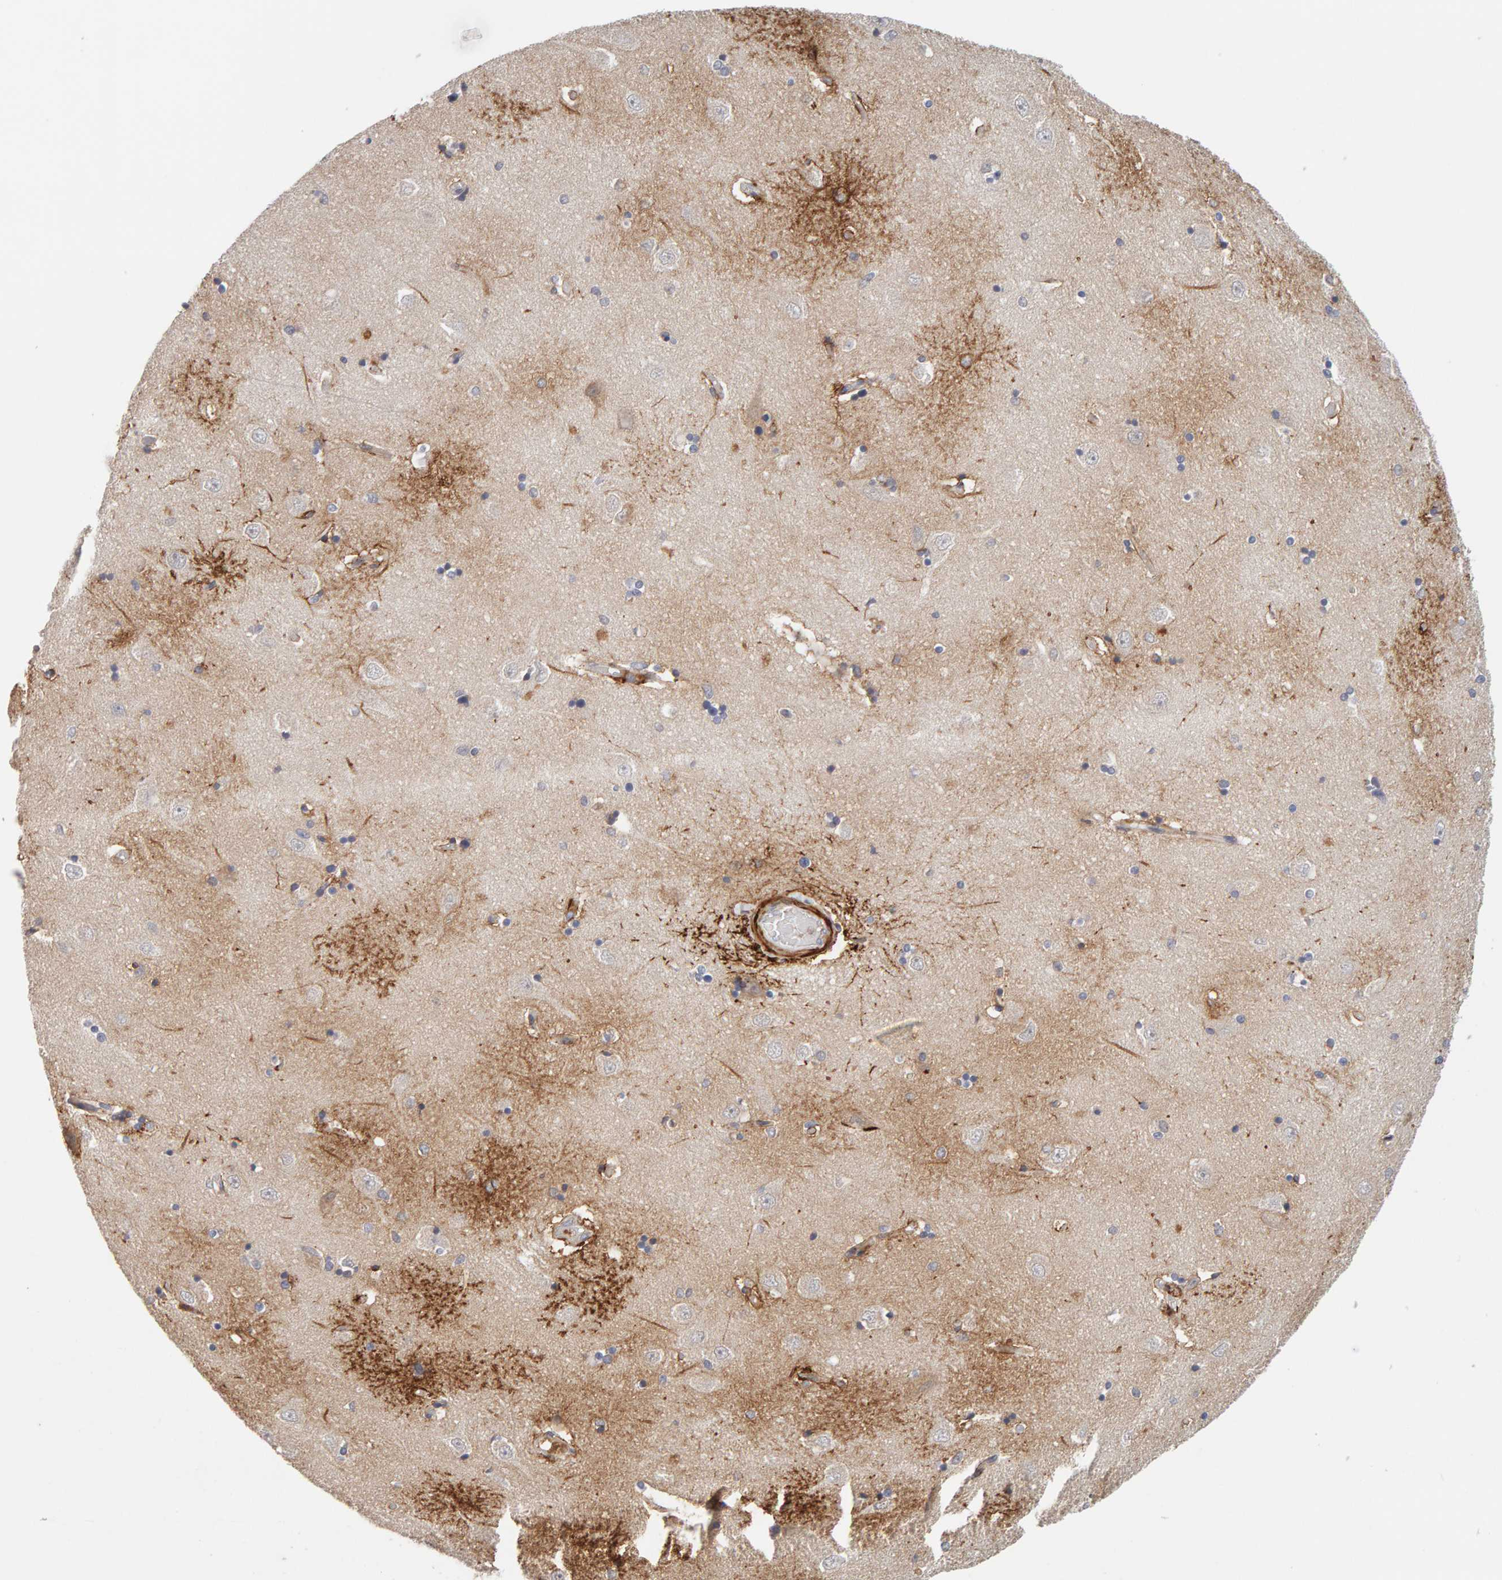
{"staining": {"intensity": "moderate", "quantity": "<25%", "location": "cytoplasmic/membranous"}, "tissue": "hippocampus", "cell_type": "Glial cells", "image_type": "normal", "snomed": [{"axis": "morphology", "description": "Normal tissue, NOS"}, {"axis": "topography", "description": "Hippocampus"}], "caption": "Moderate cytoplasmic/membranous expression for a protein is seen in approximately <25% of glial cells of normal hippocampus using immunohistochemistry.", "gene": "NUDCD1", "patient": {"sex": "male", "age": 45}}